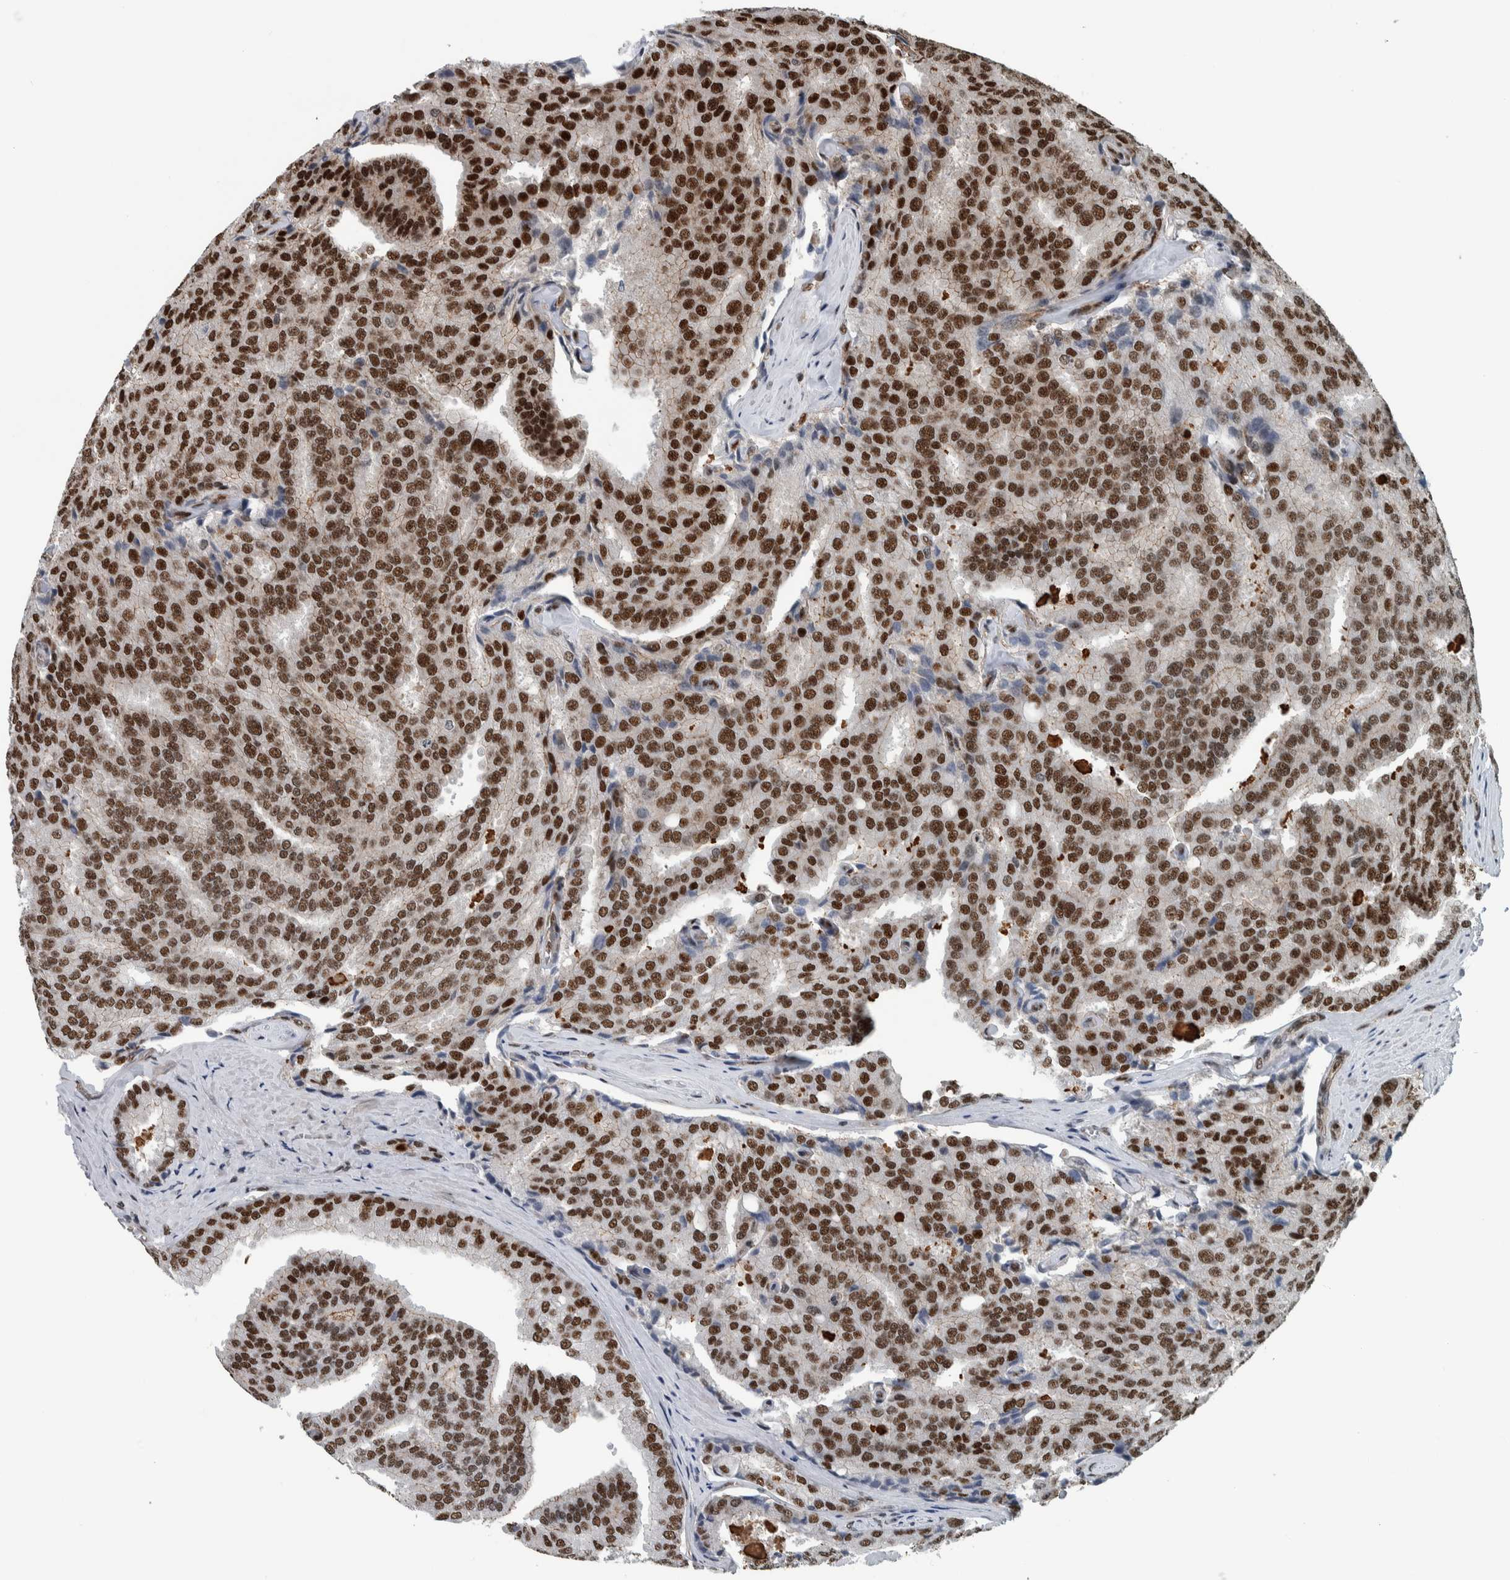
{"staining": {"intensity": "strong", "quantity": ">75%", "location": "nuclear"}, "tissue": "prostate cancer", "cell_type": "Tumor cells", "image_type": "cancer", "snomed": [{"axis": "morphology", "description": "Adenocarcinoma, High grade"}, {"axis": "topography", "description": "Prostate"}], "caption": "DAB (3,3'-diaminobenzidine) immunohistochemical staining of prostate high-grade adenocarcinoma demonstrates strong nuclear protein positivity in about >75% of tumor cells.", "gene": "FAM135B", "patient": {"sex": "male", "age": 50}}